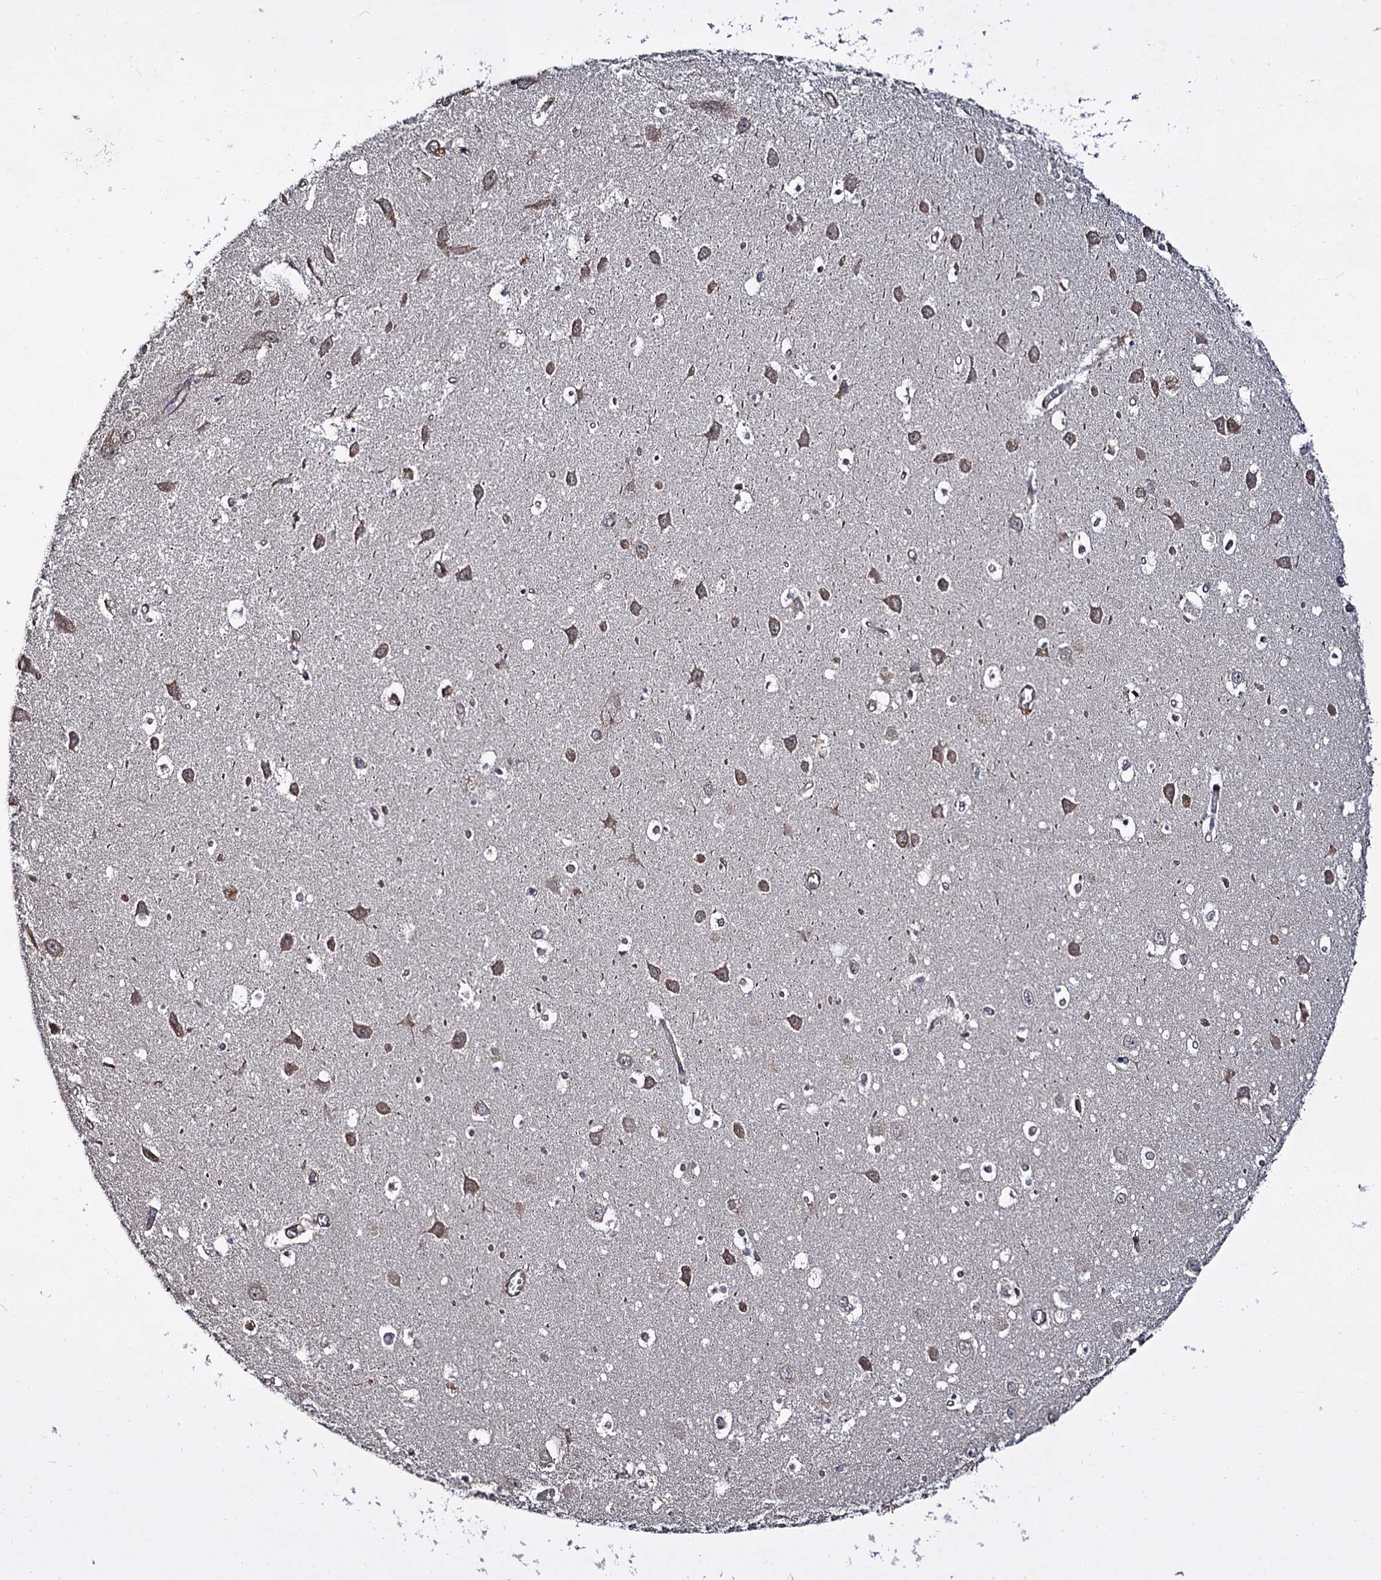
{"staining": {"intensity": "negative", "quantity": "none", "location": "none"}, "tissue": "hippocampus", "cell_type": "Glial cells", "image_type": "normal", "snomed": [{"axis": "morphology", "description": "Normal tissue, NOS"}, {"axis": "topography", "description": "Hippocampus"}], "caption": "Hippocampus stained for a protein using immunohistochemistry (IHC) demonstrates no staining glial cells.", "gene": "ISM2", "patient": {"sex": "female", "age": 64}}